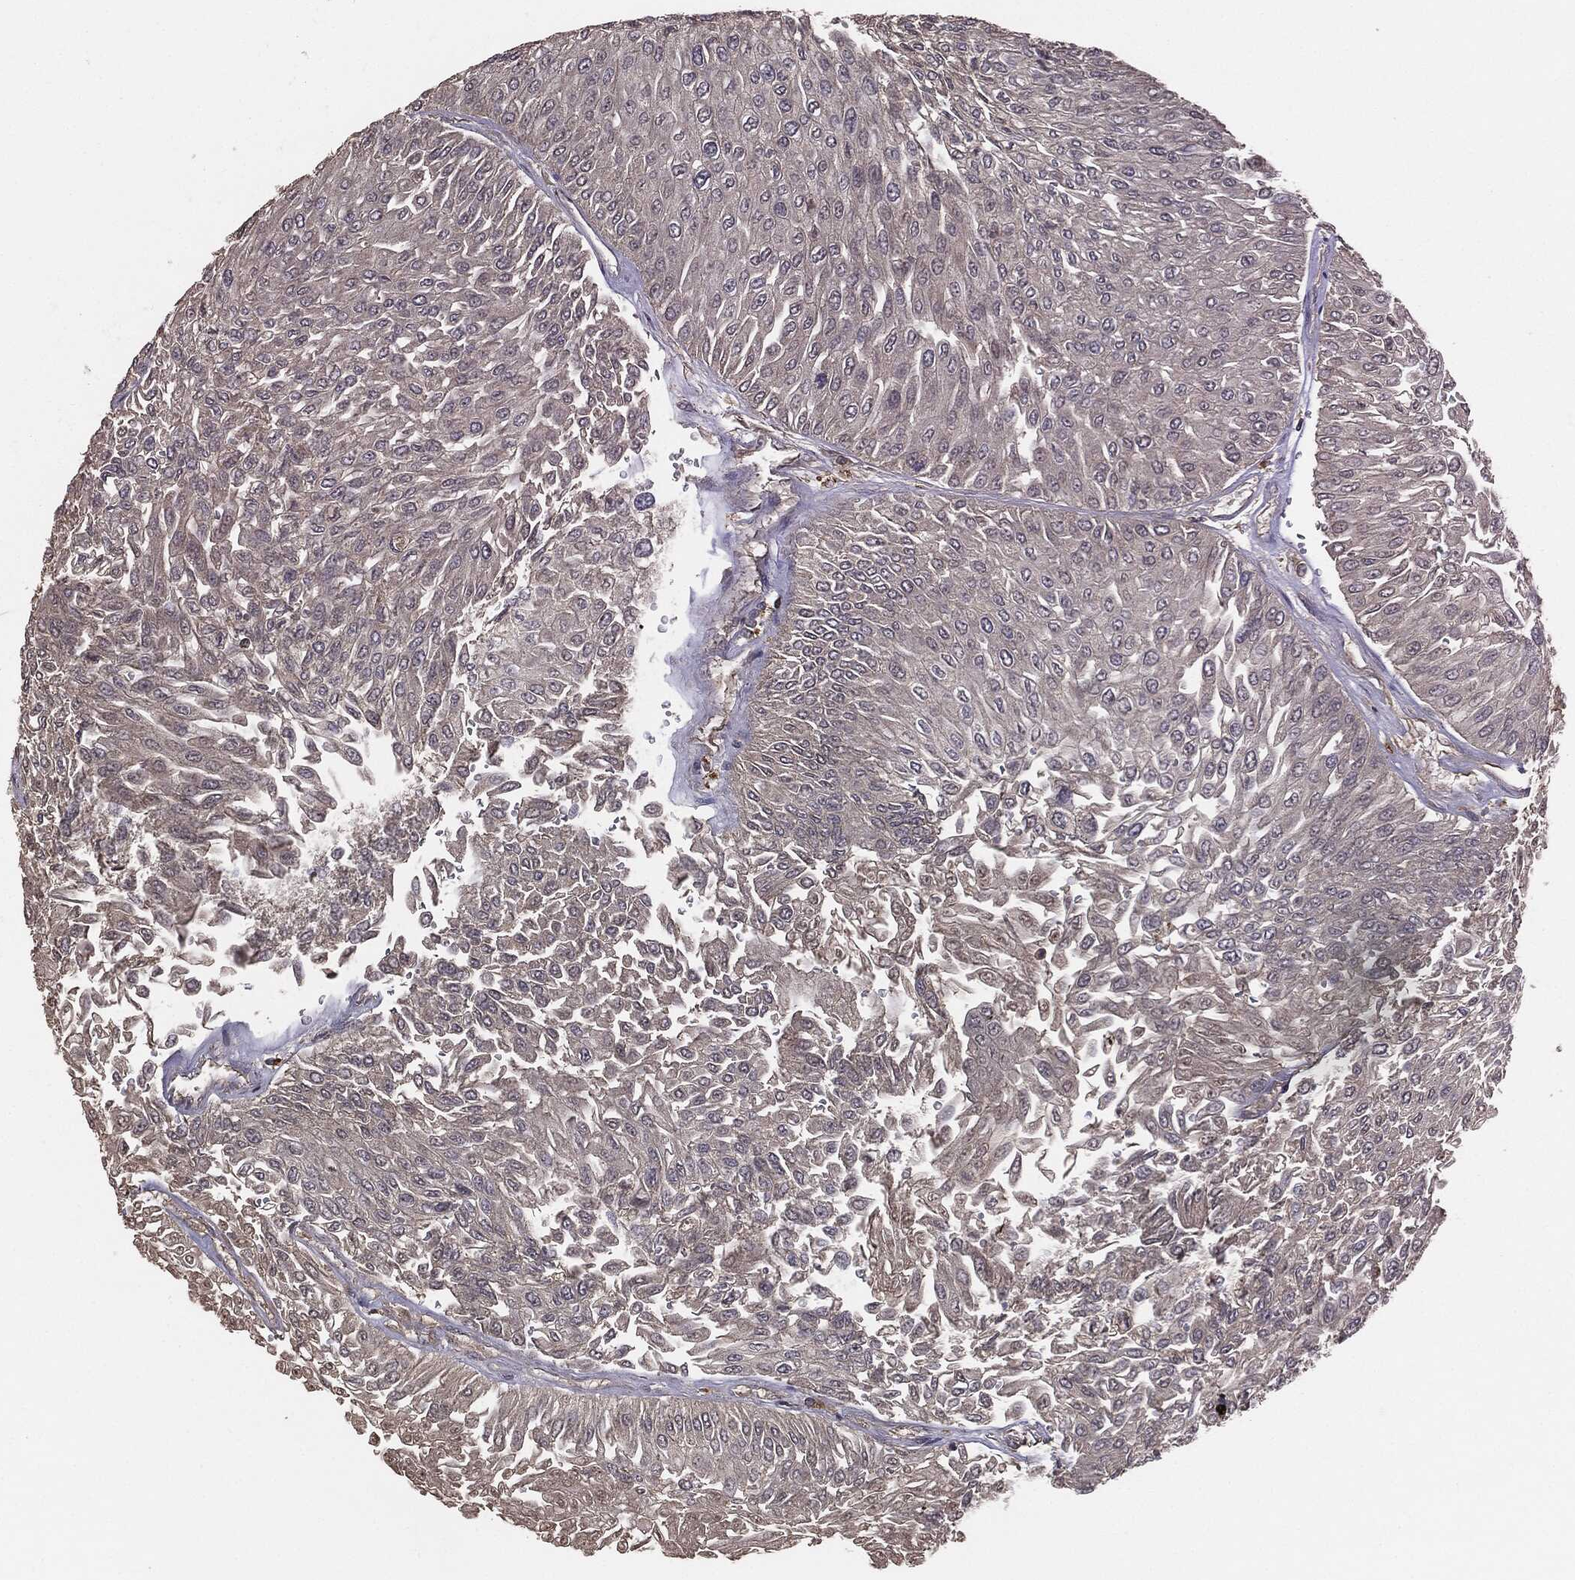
{"staining": {"intensity": "negative", "quantity": "none", "location": "none"}, "tissue": "urothelial cancer", "cell_type": "Tumor cells", "image_type": "cancer", "snomed": [{"axis": "morphology", "description": "Urothelial carcinoma, Low grade"}, {"axis": "topography", "description": "Urinary bladder"}], "caption": "A photomicrograph of urothelial cancer stained for a protein shows no brown staining in tumor cells.", "gene": "ERBIN", "patient": {"sex": "male", "age": 67}}